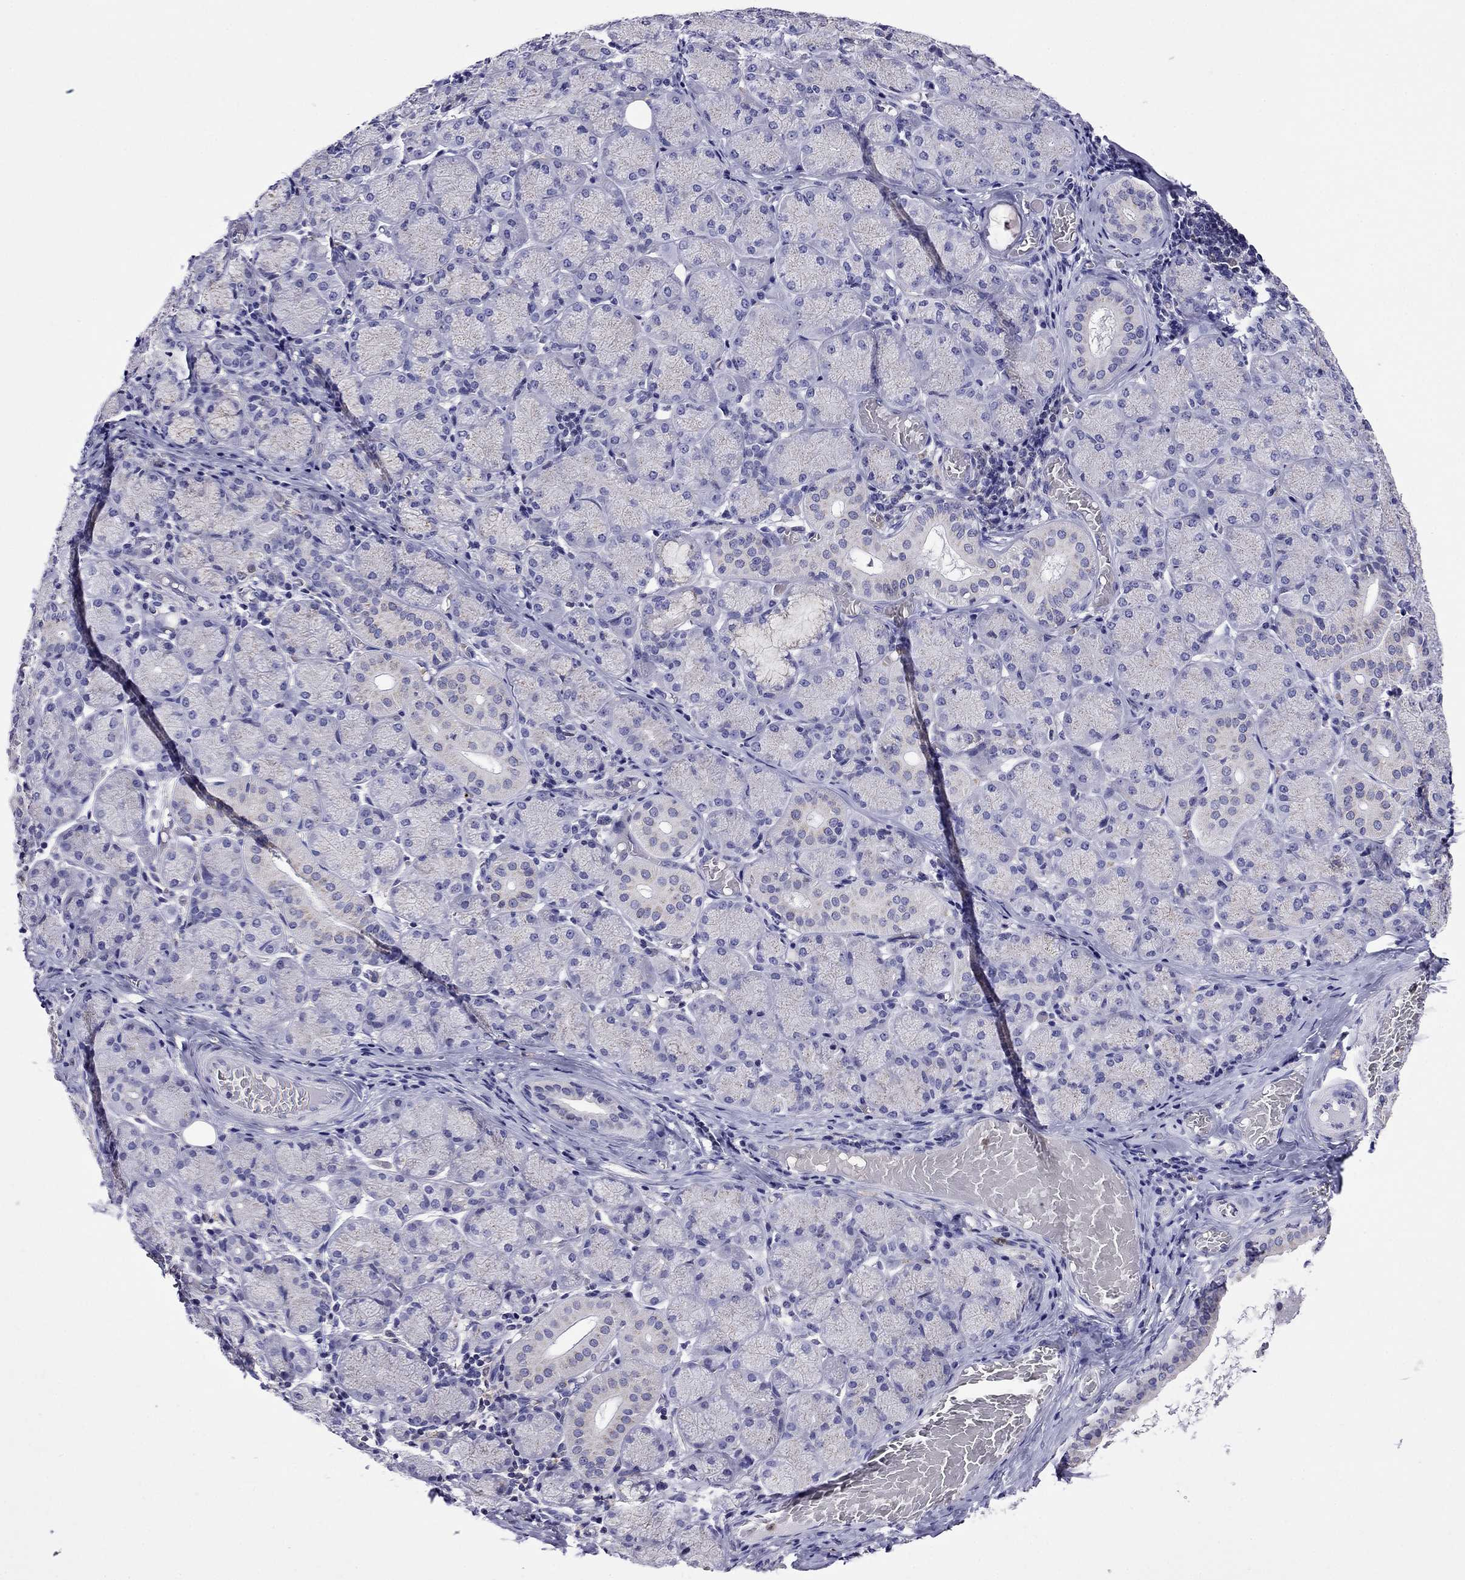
{"staining": {"intensity": "negative", "quantity": "none", "location": "none"}, "tissue": "salivary gland", "cell_type": "Glandular cells", "image_type": "normal", "snomed": [{"axis": "morphology", "description": "Normal tissue, NOS"}, {"axis": "topography", "description": "Salivary gland"}, {"axis": "topography", "description": "Peripheral nerve tissue"}], "caption": "This is an immunohistochemistry (IHC) image of normal salivary gland. There is no expression in glandular cells.", "gene": "SCG2", "patient": {"sex": "female", "age": 24}}